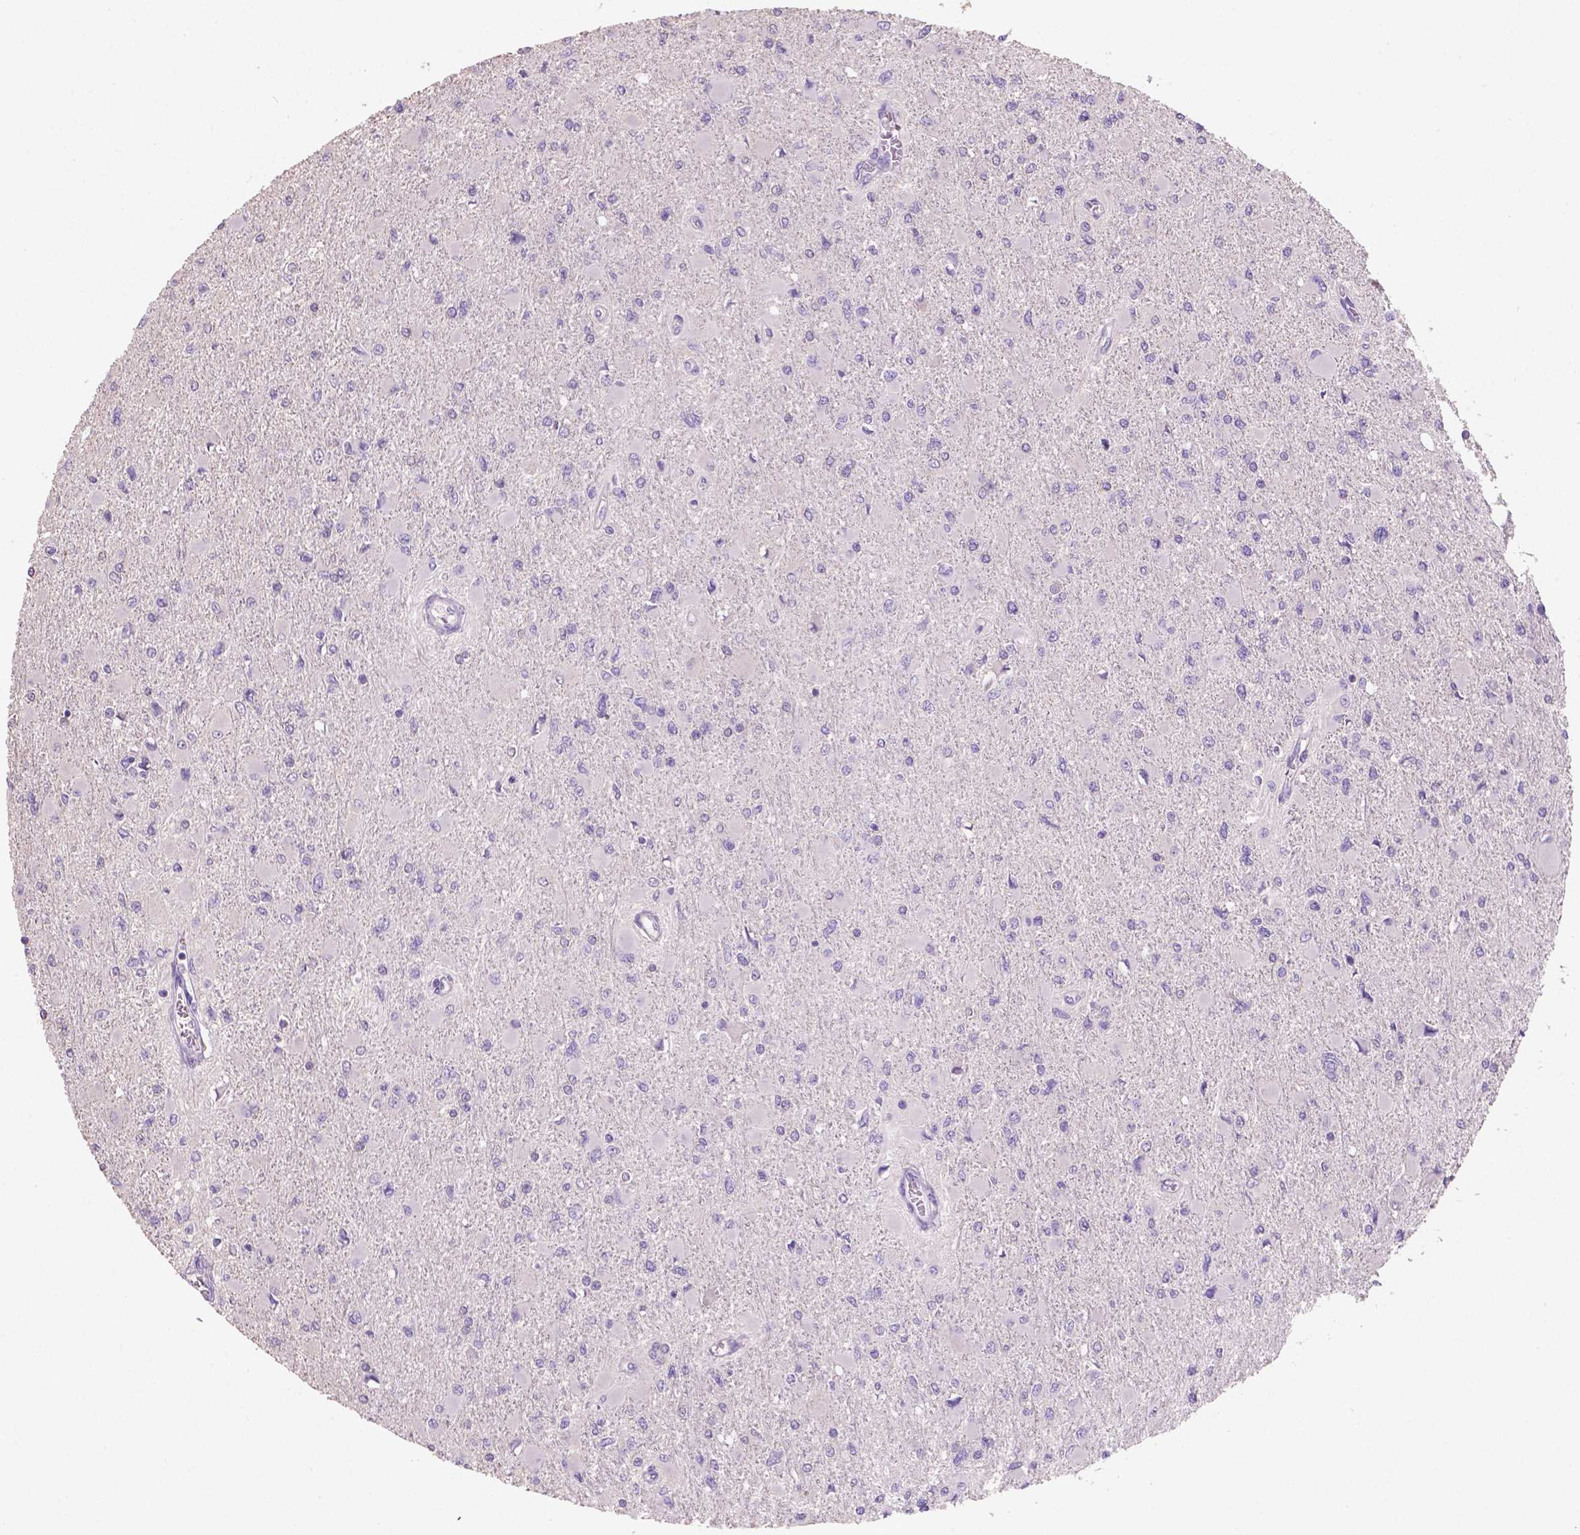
{"staining": {"intensity": "negative", "quantity": "none", "location": "none"}, "tissue": "glioma", "cell_type": "Tumor cells", "image_type": "cancer", "snomed": [{"axis": "morphology", "description": "Glioma, malignant, High grade"}, {"axis": "topography", "description": "Cerebral cortex"}], "caption": "High magnification brightfield microscopy of malignant high-grade glioma stained with DAB (brown) and counterstained with hematoxylin (blue): tumor cells show no significant positivity.", "gene": "SBSN", "patient": {"sex": "female", "age": 36}}